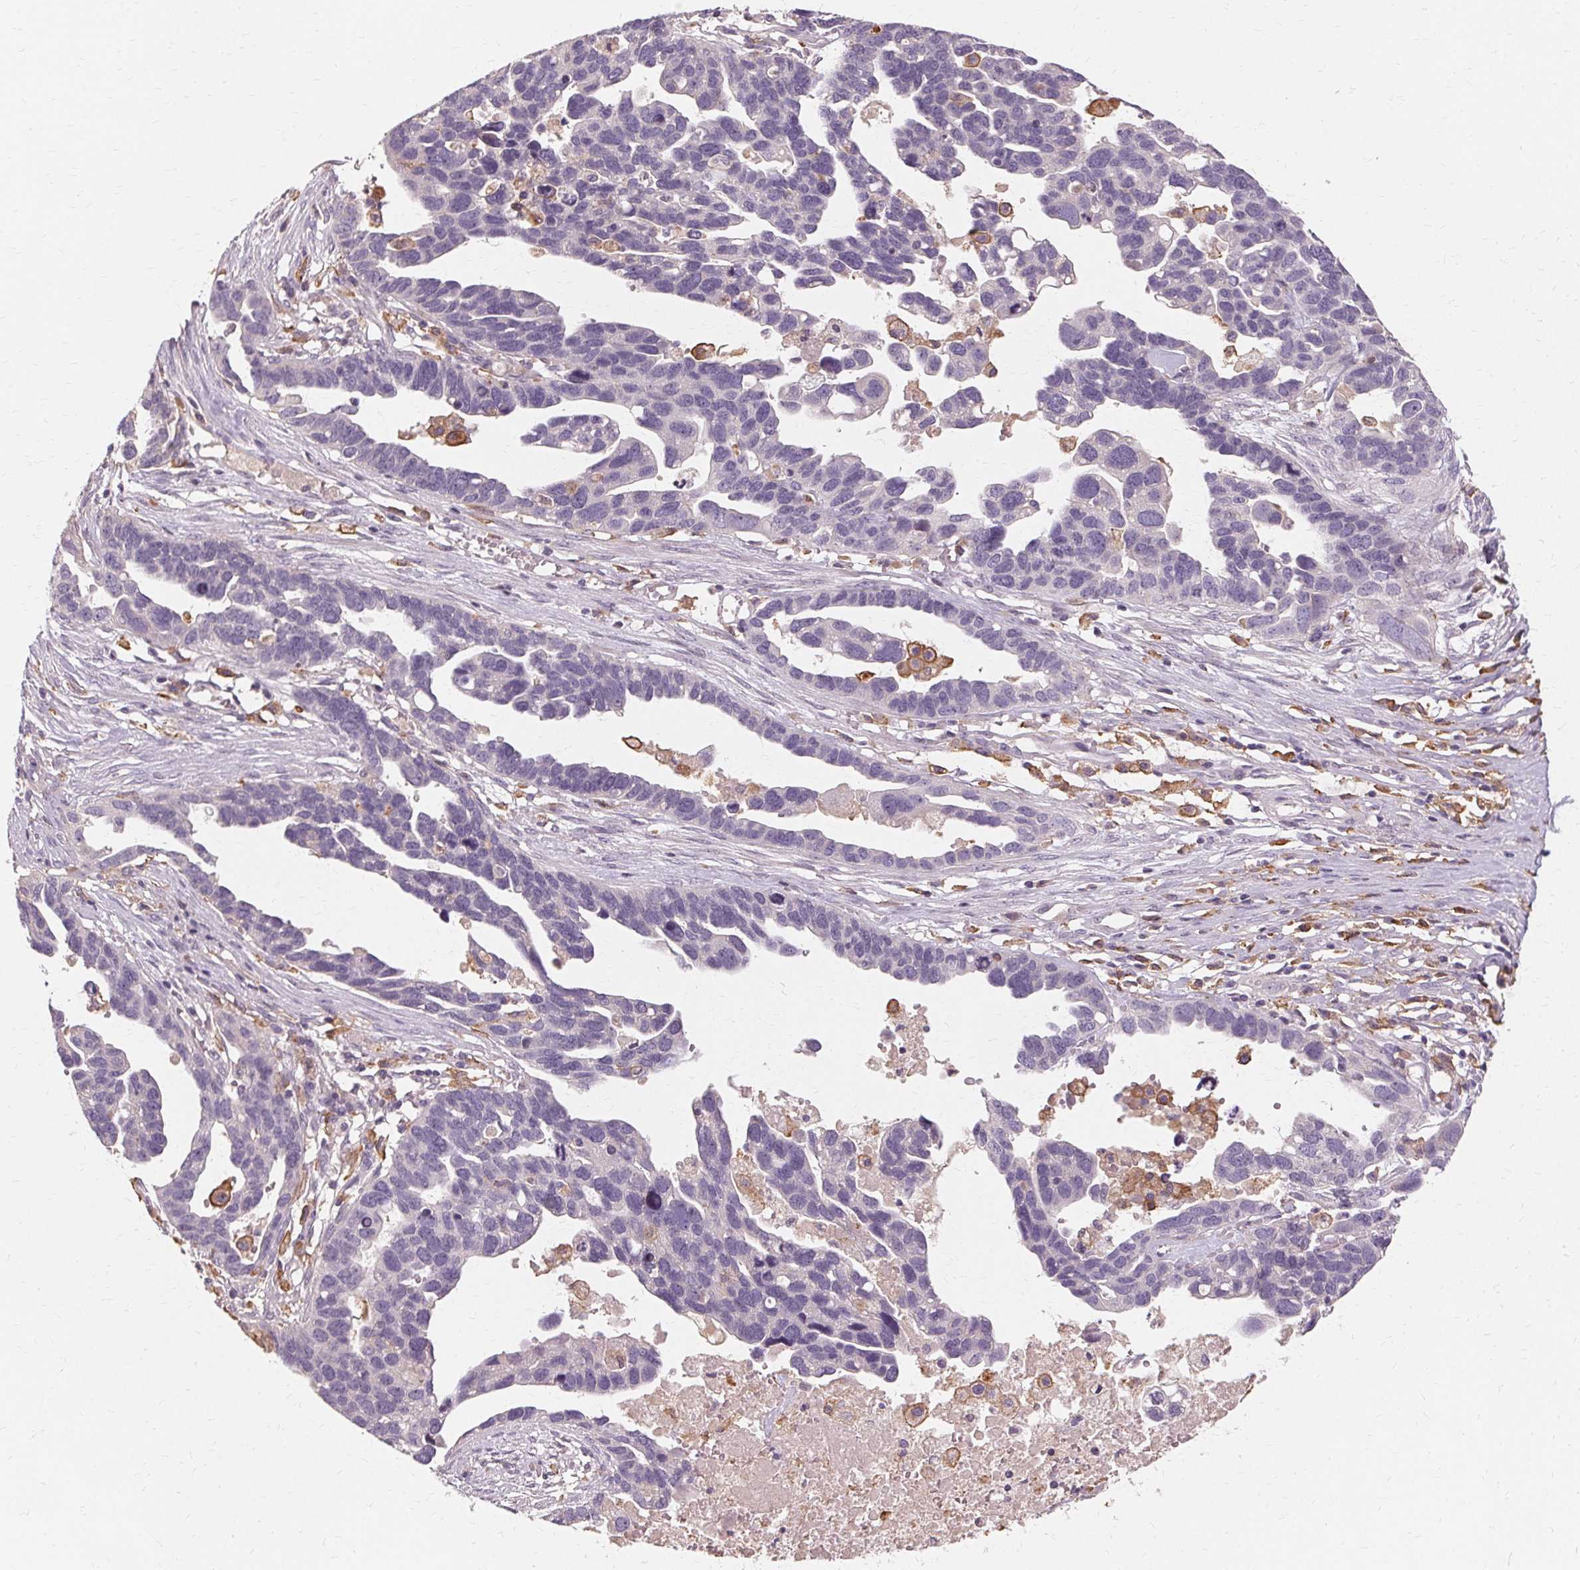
{"staining": {"intensity": "negative", "quantity": "none", "location": "none"}, "tissue": "ovarian cancer", "cell_type": "Tumor cells", "image_type": "cancer", "snomed": [{"axis": "morphology", "description": "Cystadenocarcinoma, serous, NOS"}, {"axis": "topography", "description": "Ovary"}], "caption": "The histopathology image exhibits no staining of tumor cells in serous cystadenocarcinoma (ovarian).", "gene": "IFNGR1", "patient": {"sex": "female", "age": 54}}